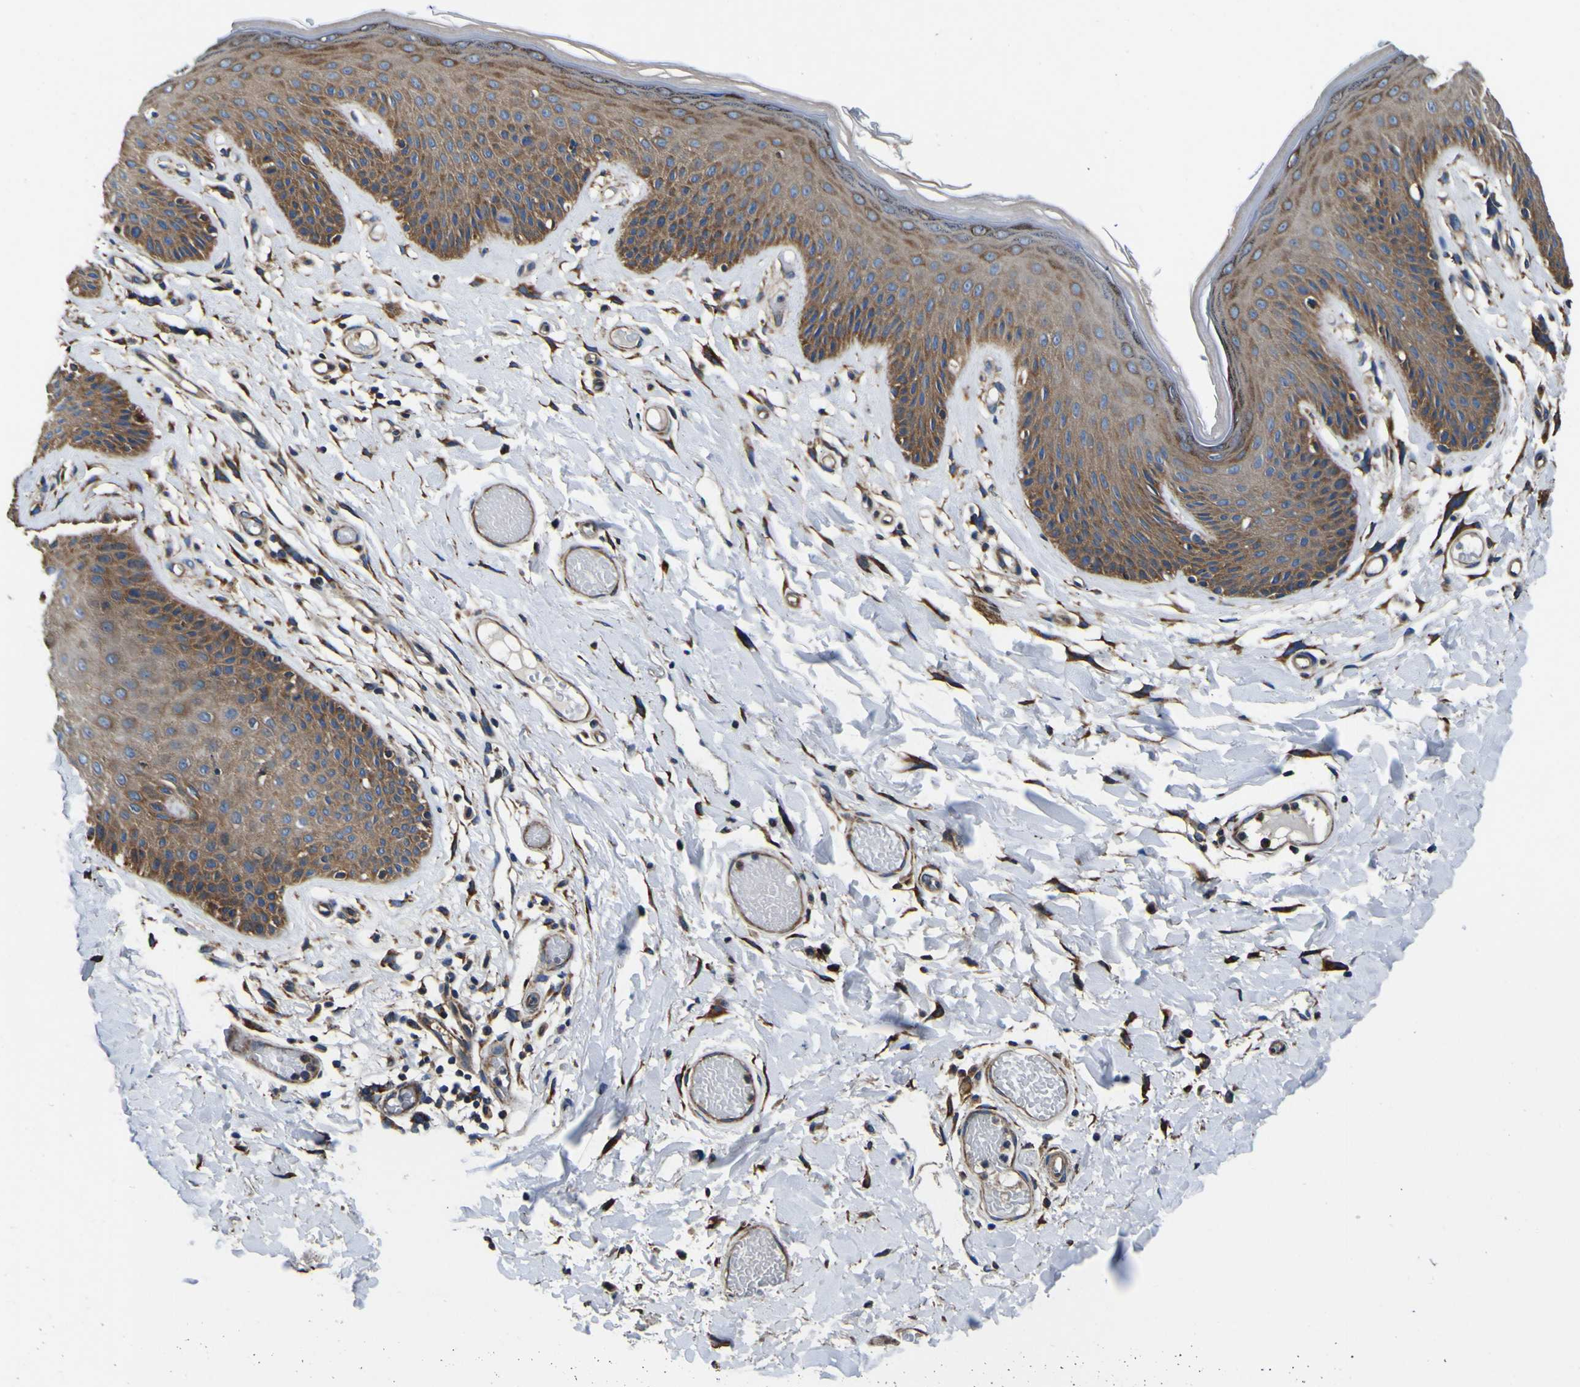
{"staining": {"intensity": "moderate", "quantity": ">75%", "location": "cytoplasmic/membranous"}, "tissue": "skin", "cell_type": "Epidermal cells", "image_type": "normal", "snomed": [{"axis": "morphology", "description": "Normal tissue, NOS"}, {"axis": "topography", "description": "Vulva"}], "caption": "About >75% of epidermal cells in unremarkable skin display moderate cytoplasmic/membranous protein expression as visualized by brown immunohistochemical staining.", "gene": "INPP5A", "patient": {"sex": "female", "age": 73}}